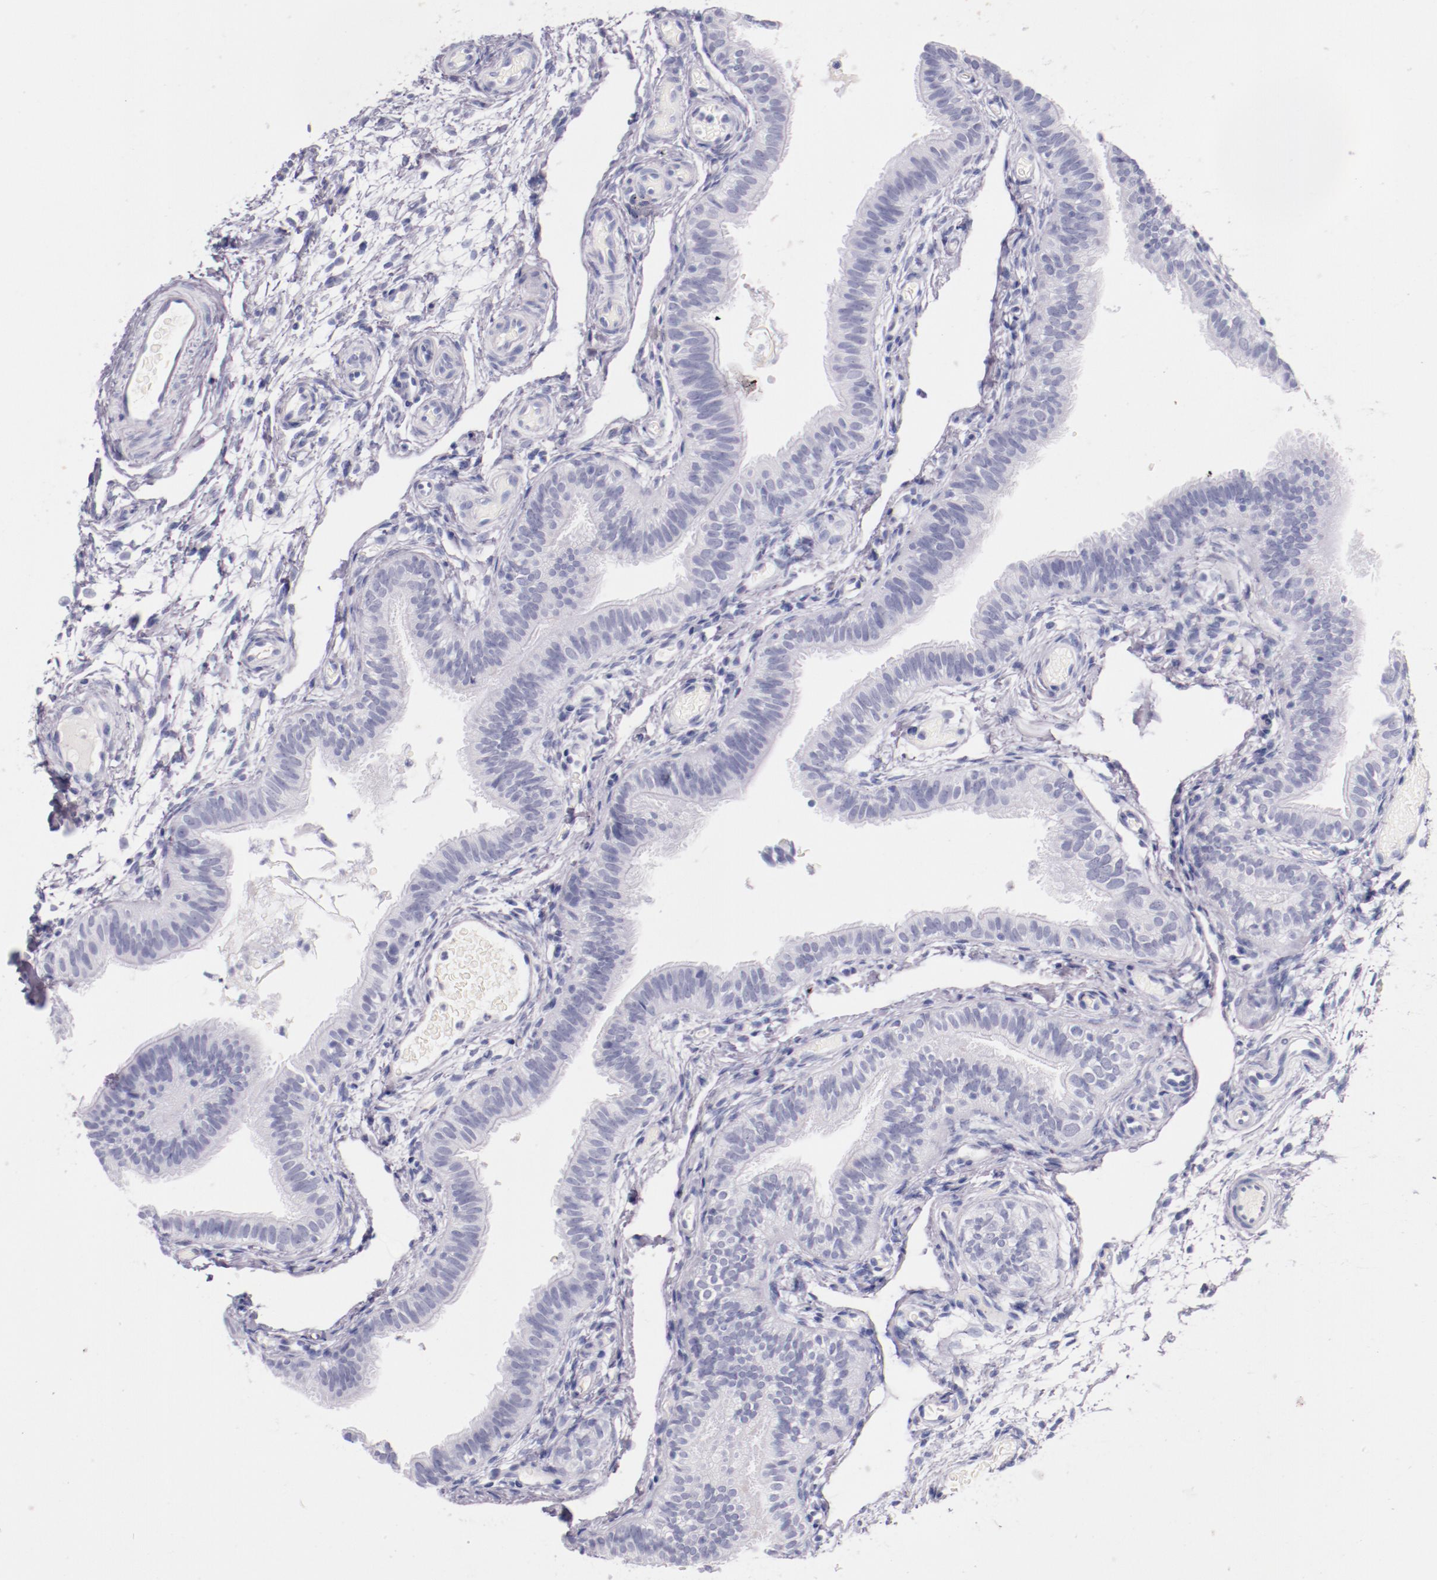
{"staining": {"intensity": "negative", "quantity": "none", "location": "none"}, "tissue": "fallopian tube", "cell_type": "Glandular cells", "image_type": "normal", "snomed": [{"axis": "morphology", "description": "Normal tissue, NOS"}, {"axis": "morphology", "description": "Dermoid, NOS"}, {"axis": "topography", "description": "Fallopian tube"}], "caption": "This micrograph is of normal fallopian tube stained with immunohistochemistry to label a protein in brown with the nuclei are counter-stained blue. There is no positivity in glandular cells.", "gene": "IRF4", "patient": {"sex": "female", "age": 33}}